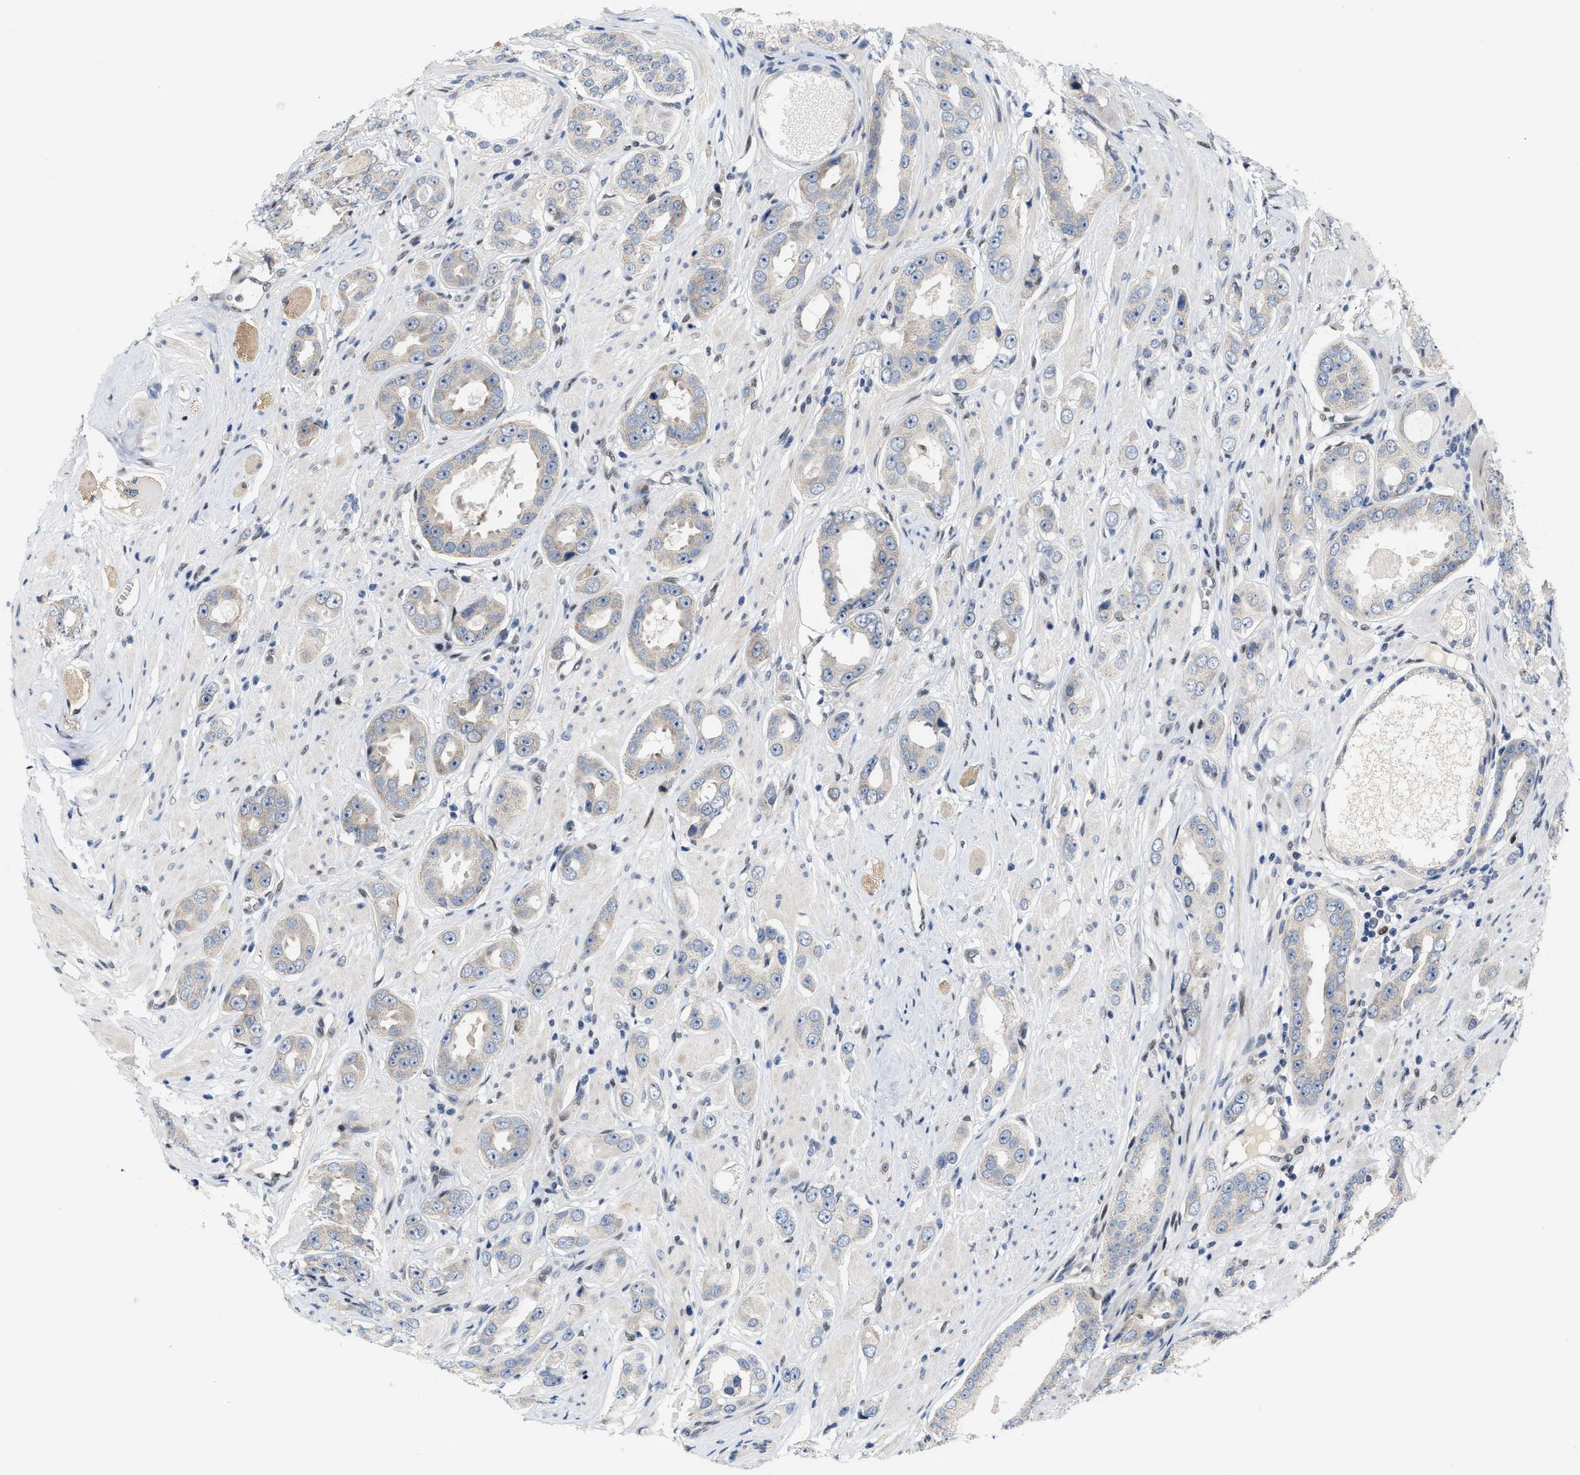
{"staining": {"intensity": "negative", "quantity": "none", "location": "none"}, "tissue": "prostate cancer", "cell_type": "Tumor cells", "image_type": "cancer", "snomed": [{"axis": "morphology", "description": "Adenocarcinoma, Medium grade"}, {"axis": "topography", "description": "Prostate"}], "caption": "DAB immunohistochemical staining of human prostate cancer (adenocarcinoma (medium-grade)) shows no significant staining in tumor cells. (Stains: DAB (3,3'-diaminobenzidine) immunohistochemistry with hematoxylin counter stain, Microscopy: brightfield microscopy at high magnification).", "gene": "TCF4", "patient": {"sex": "male", "age": 53}}